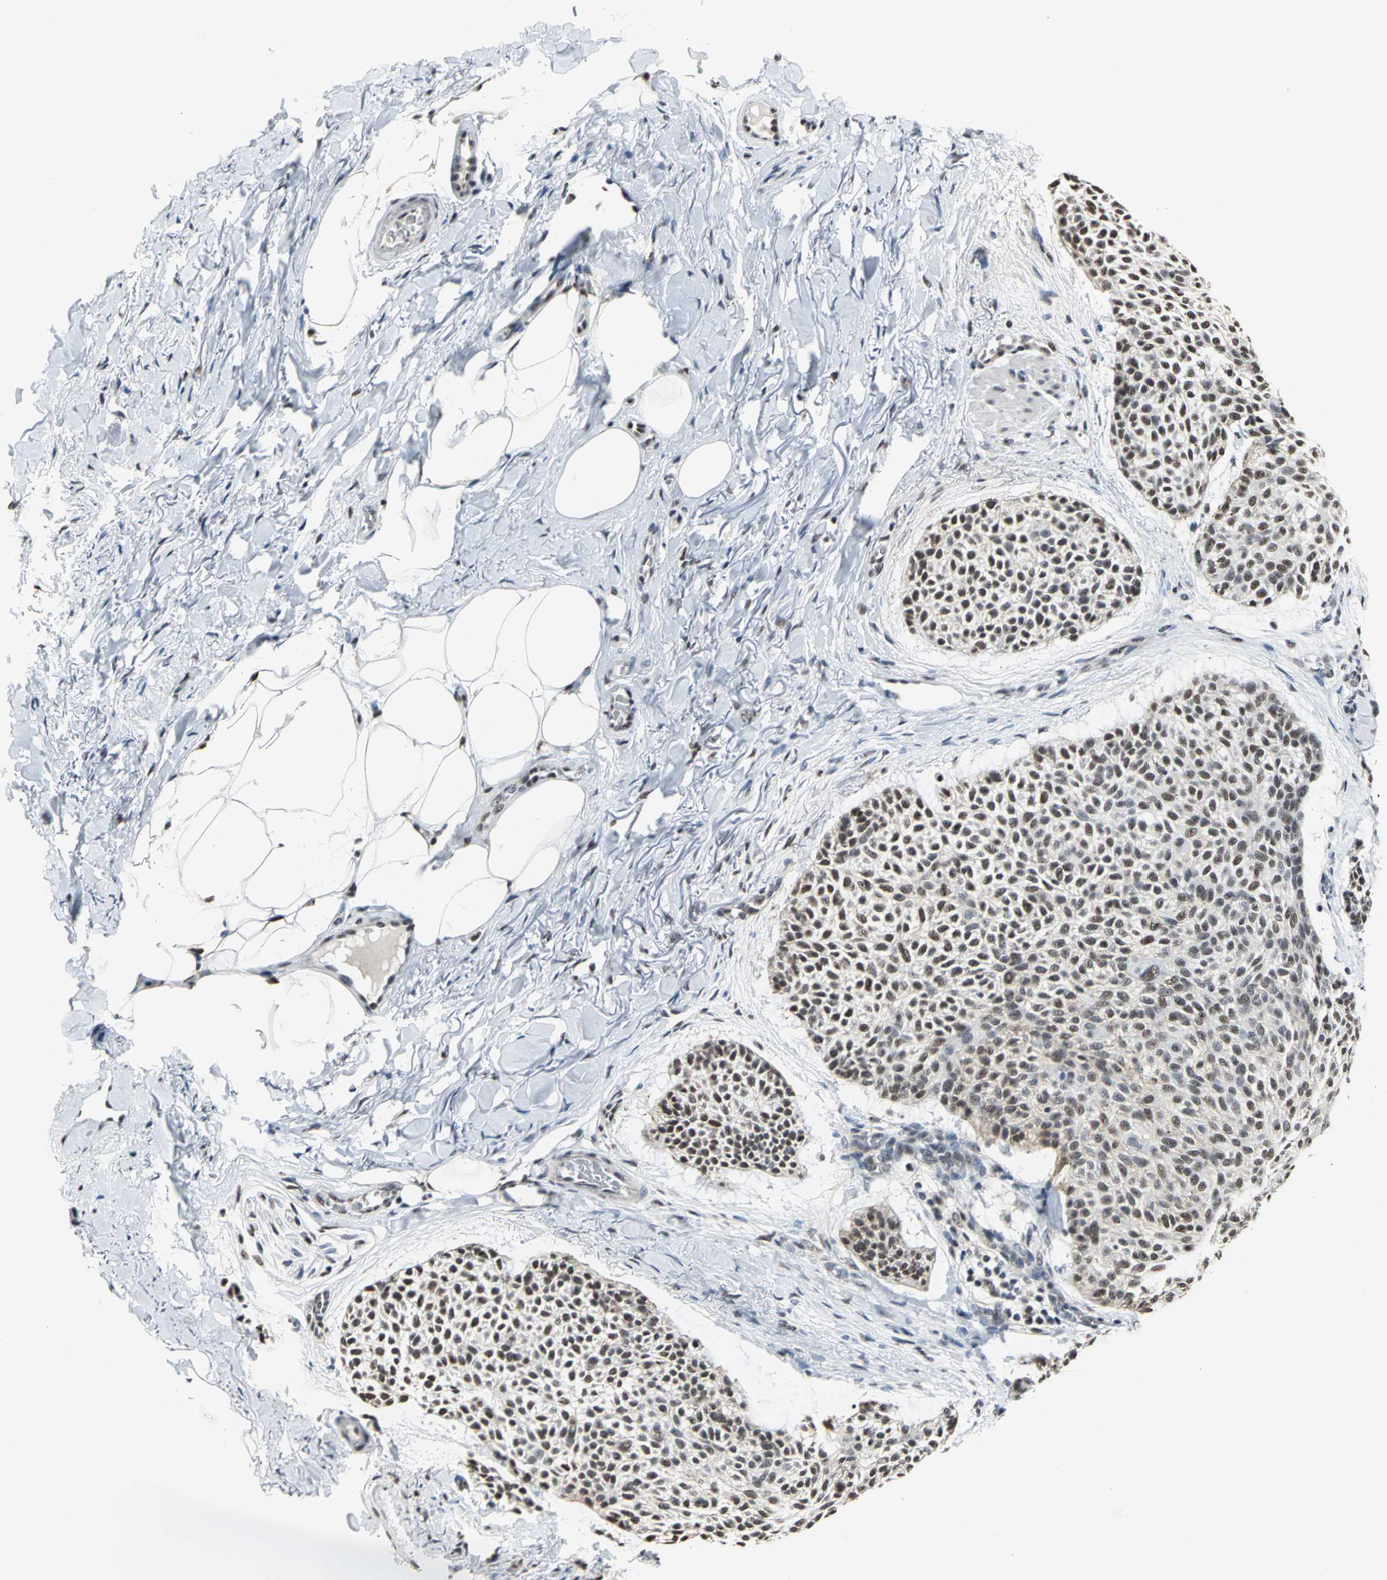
{"staining": {"intensity": "strong", "quantity": ">75%", "location": "nuclear"}, "tissue": "skin cancer", "cell_type": "Tumor cells", "image_type": "cancer", "snomed": [{"axis": "morphology", "description": "Normal tissue, NOS"}, {"axis": "morphology", "description": "Basal cell carcinoma"}, {"axis": "topography", "description": "Skin"}], "caption": "Skin cancer stained for a protein displays strong nuclear positivity in tumor cells. Nuclei are stained in blue.", "gene": "CCDC88C", "patient": {"sex": "female", "age": 70}}